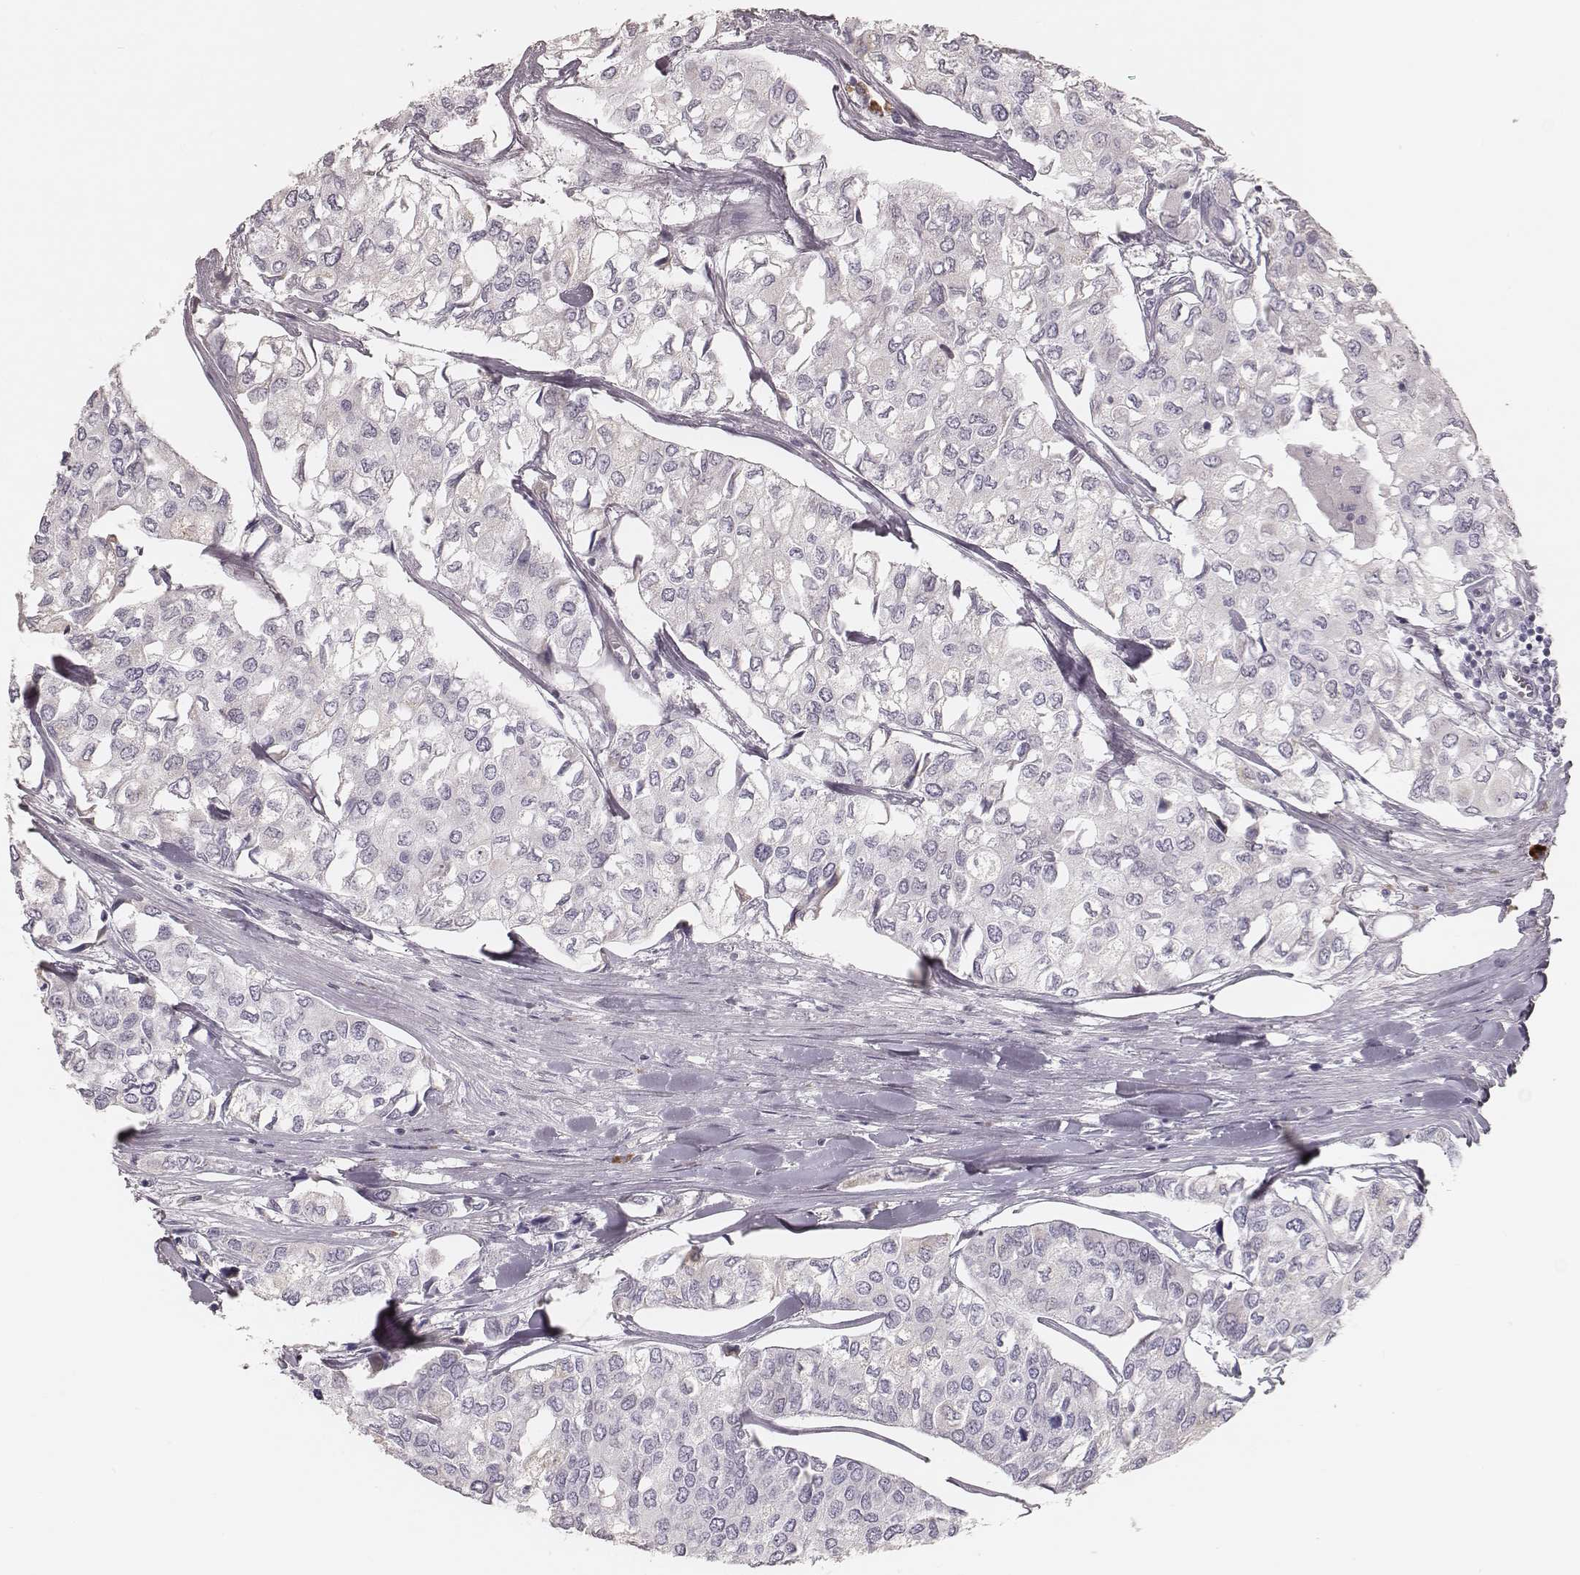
{"staining": {"intensity": "negative", "quantity": "none", "location": "none"}, "tissue": "urothelial cancer", "cell_type": "Tumor cells", "image_type": "cancer", "snomed": [{"axis": "morphology", "description": "Urothelial carcinoma, High grade"}, {"axis": "topography", "description": "Urinary bladder"}], "caption": "An immunohistochemistry photomicrograph of urothelial cancer is shown. There is no staining in tumor cells of urothelial cancer. Nuclei are stained in blue.", "gene": "KIF5C", "patient": {"sex": "male", "age": 73}}